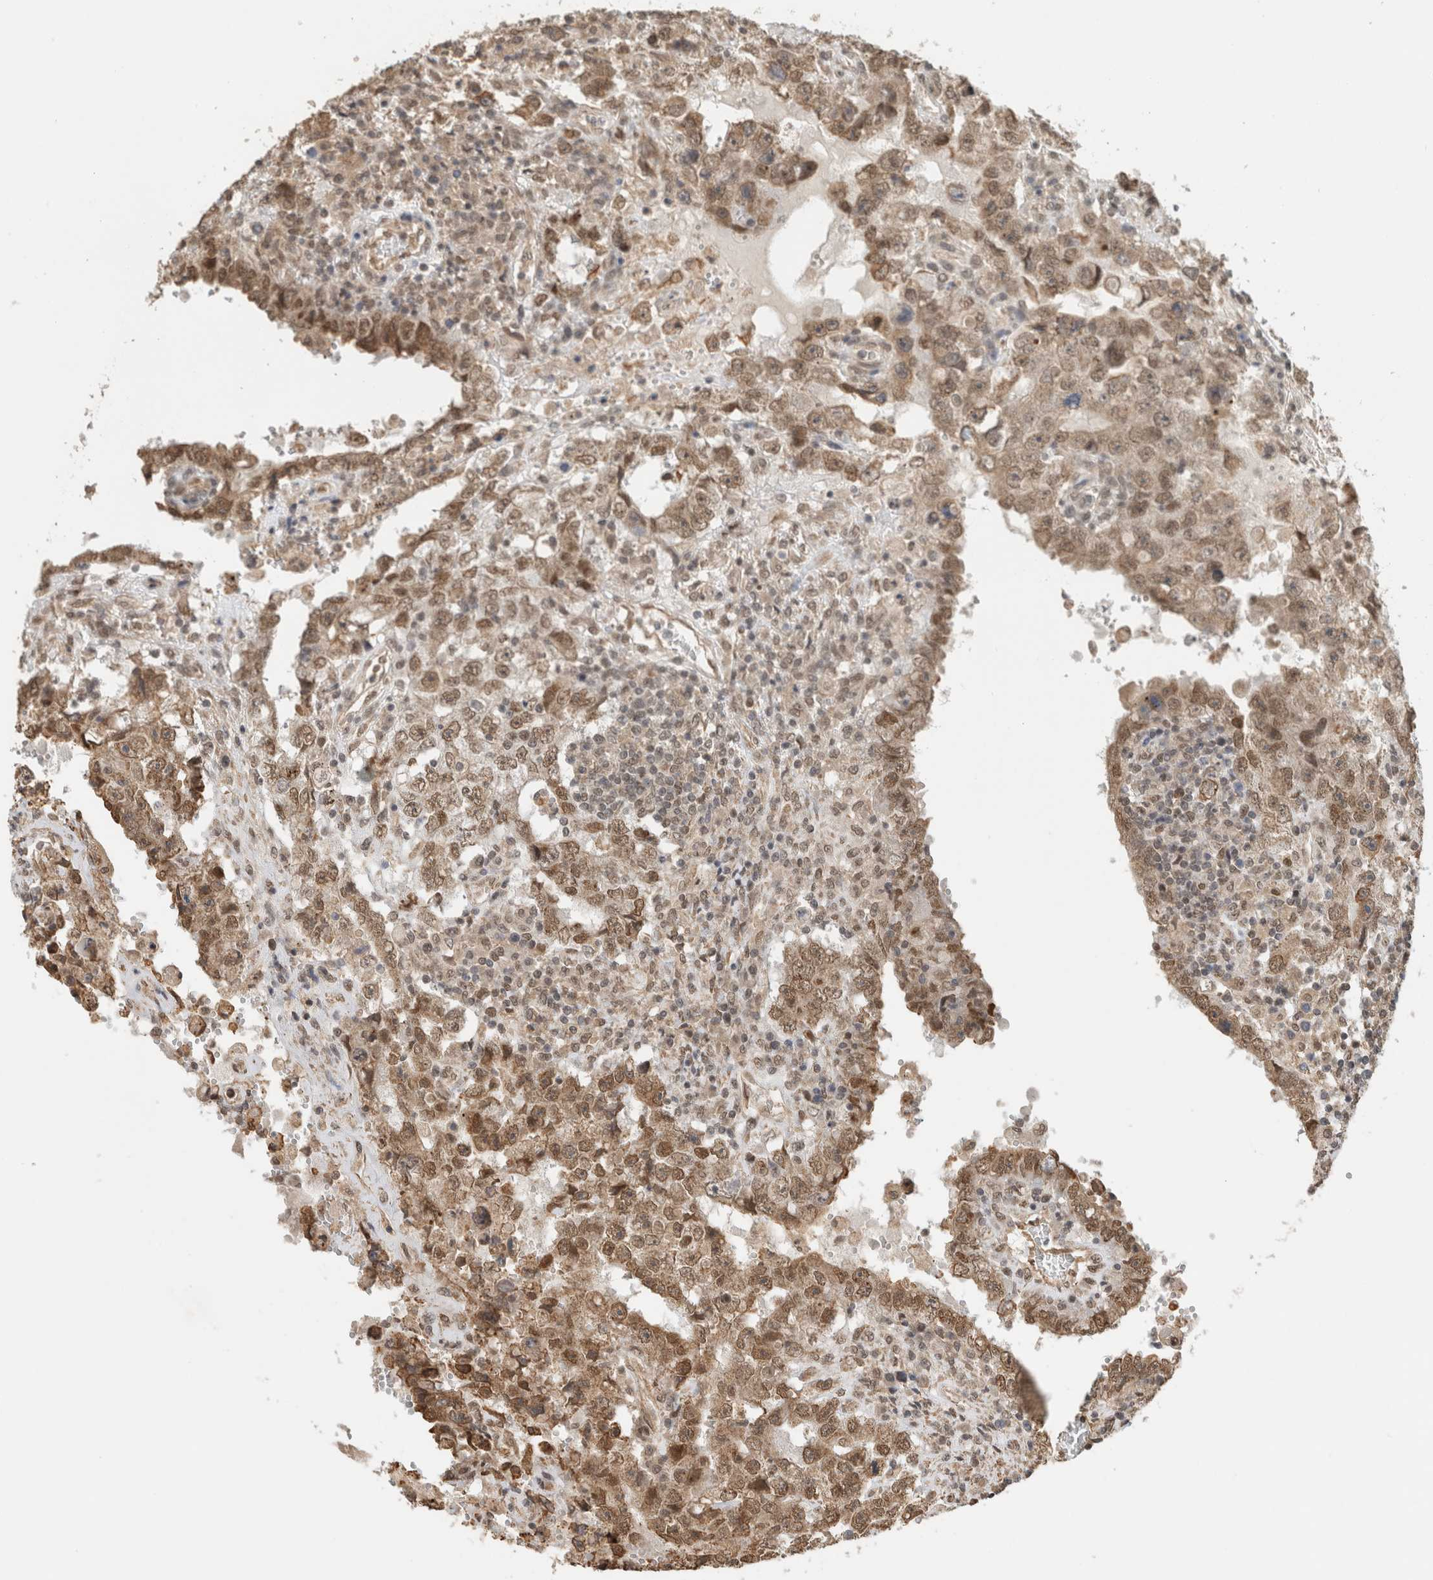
{"staining": {"intensity": "moderate", "quantity": ">75%", "location": "nuclear"}, "tissue": "testis cancer", "cell_type": "Tumor cells", "image_type": "cancer", "snomed": [{"axis": "morphology", "description": "Carcinoma, Embryonal, NOS"}, {"axis": "topography", "description": "Testis"}], "caption": "Moderate nuclear protein staining is identified in approximately >75% of tumor cells in testis cancer (embryonal carcinoma).", "gene": "C1orf21", "patient": {"sex": "male", "age": 26}}